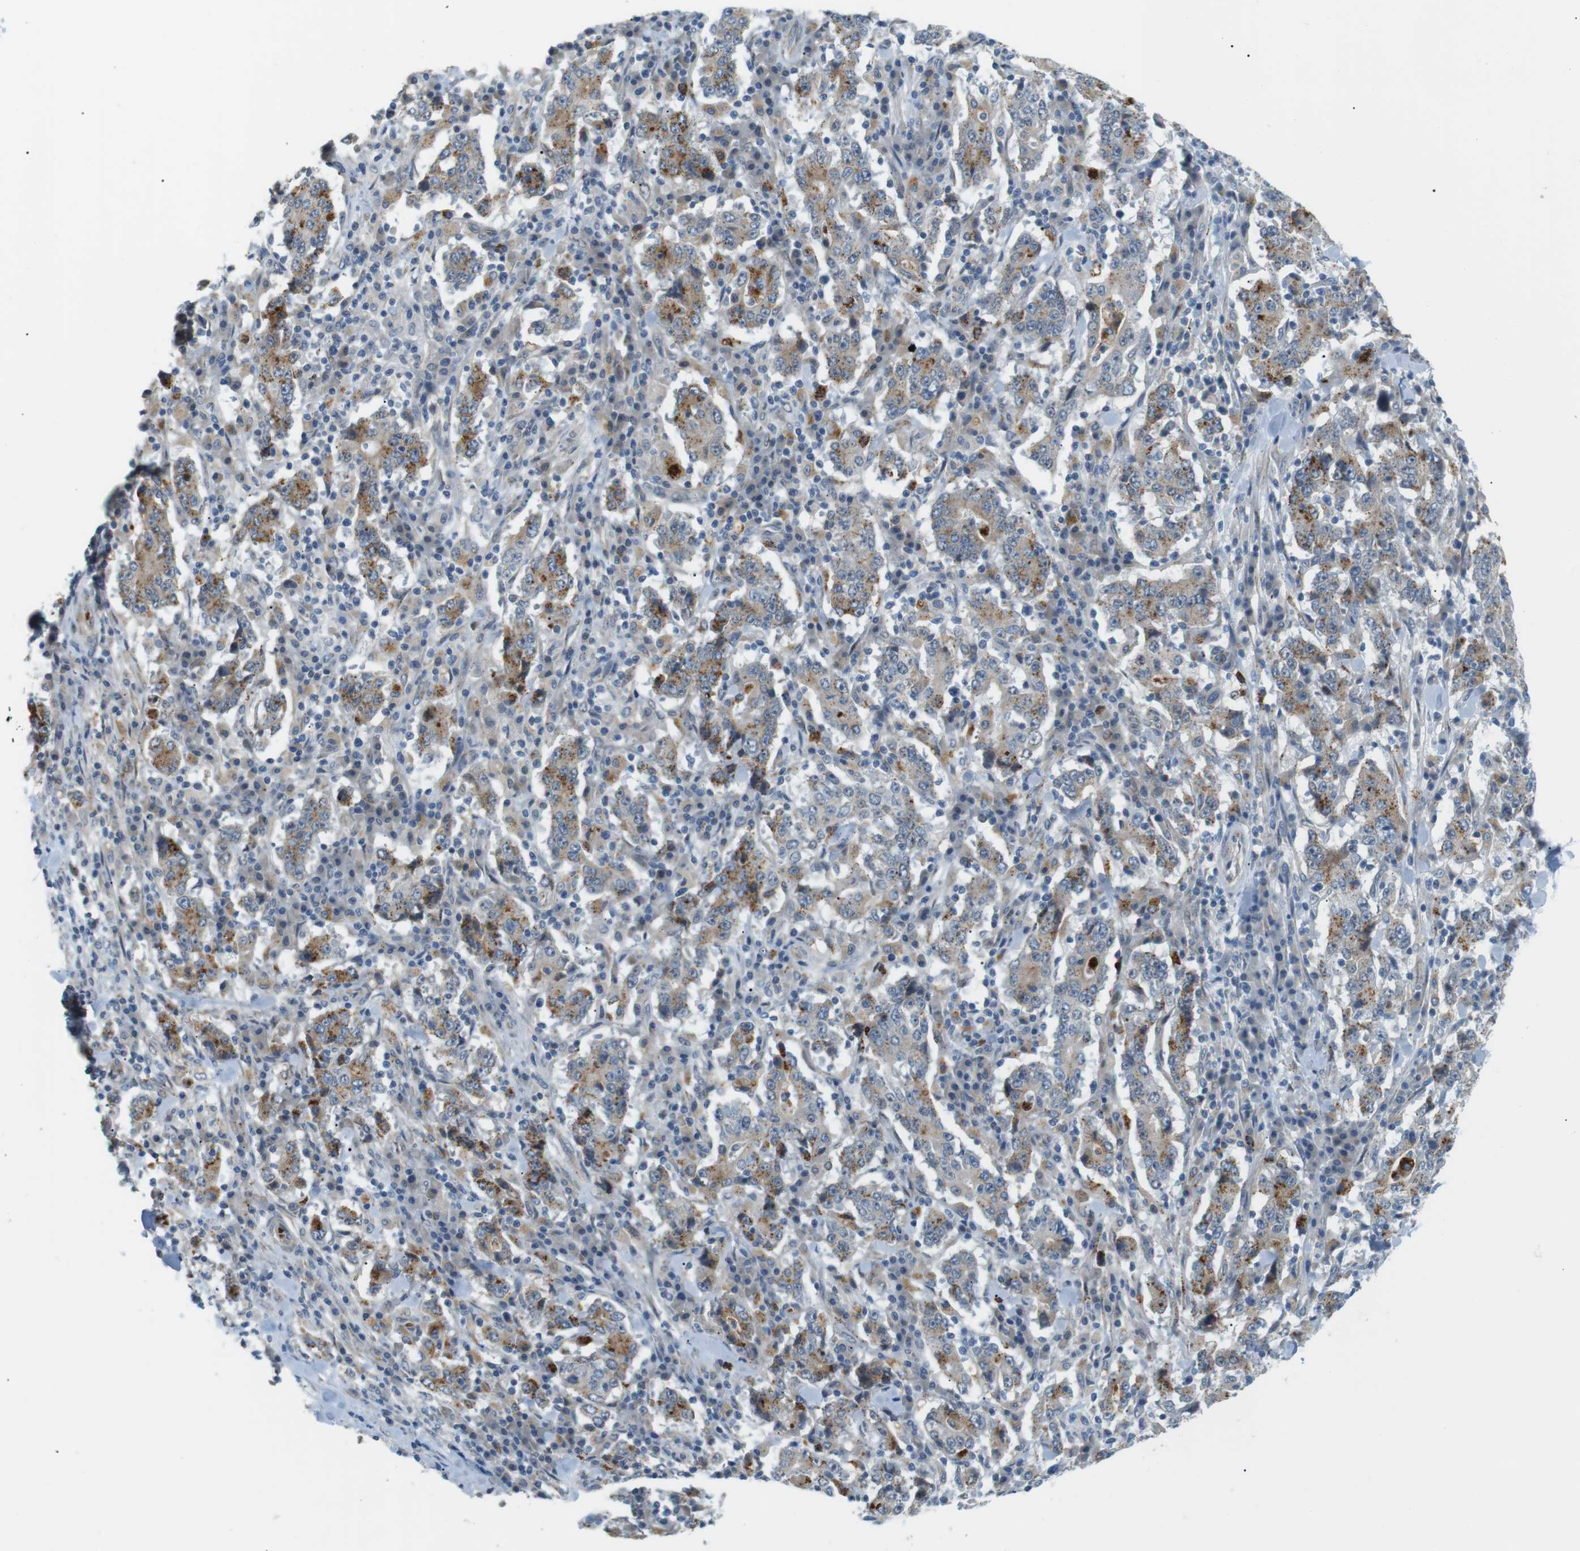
{"staining": {"intensity": "moderate", "quantity": ">75%", "location": "cytoplasmic/membranous"}, "tissue": "stomach cancer", "cell_type": "Tumor cells", "image_type": "cancer", "snomed": [{"axis": "morphology", "description": "Normal tissue, NOS"}, {"axis": "morphology", "description": "Adenocarcinoma, NOS"}, {"axis": "topography", "description": "Stomach, upper"}, {"axis": "topography", "description": "Stomach"}], "caption": "A micrograph of stomach cancer (adenocarcinoma) stained for a protein shows moderate cytoplasmic/membranous brown staining in tumor cells. (IHC, brightfield microscopy, high magnification).", "gene": "B4GALNT2", "patient": {"sex": "male", "age": 59}}